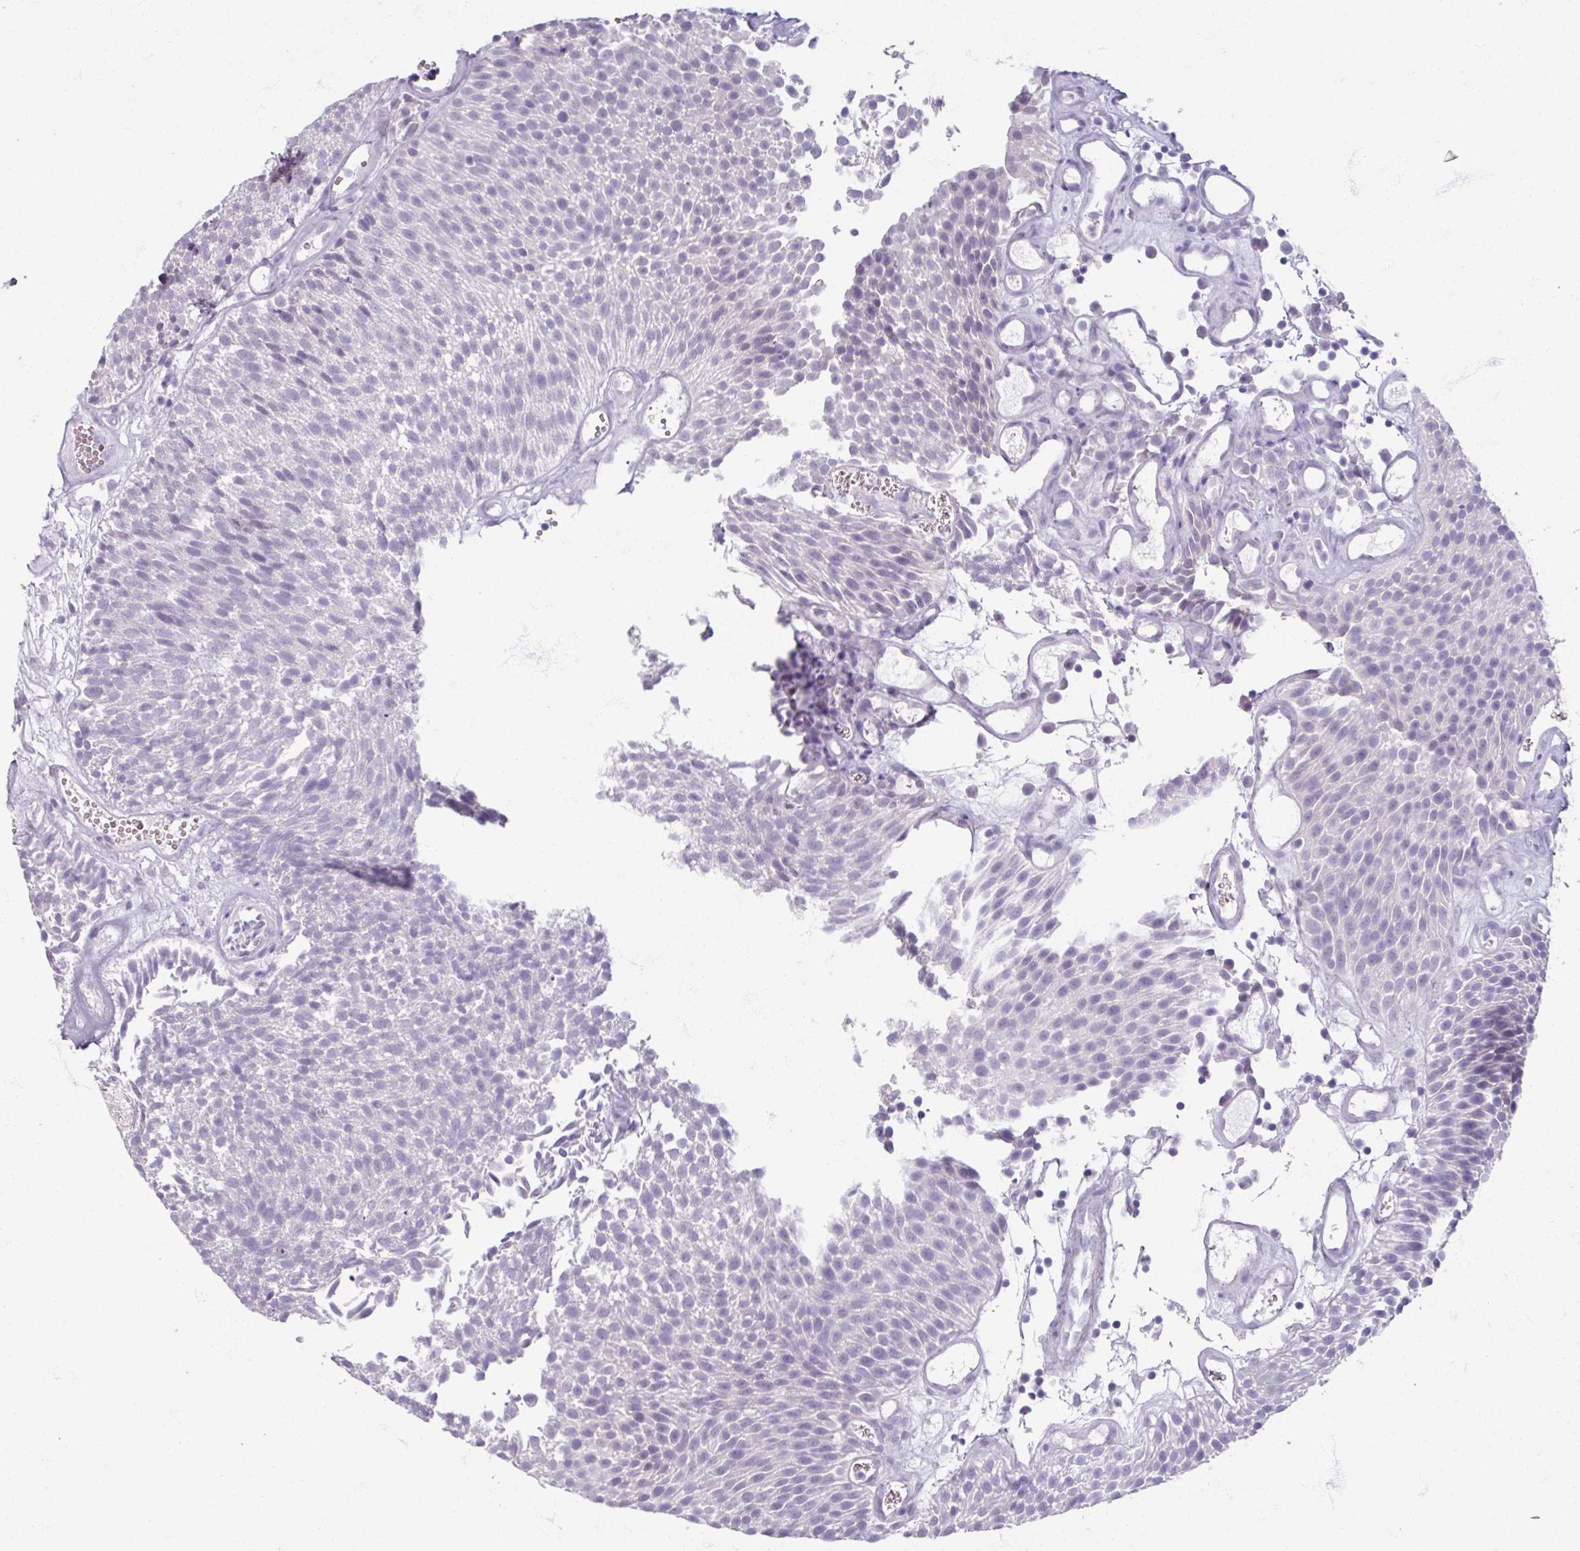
{"staining": {"intensity": "negative", "quantity": "none", "location": "none"}, "tissue": "urothelial cancer", "cell_type": "Tumor cells", "image_type": "cancer", "snomed": [{"axis": "morphology", "description": "Urothelial carcinoma, Low grade"}, {"axis": "topography", "description": "Urinary bladder"}], "caption": "Tumor cells show no significant staining in urothelial carcinoma (low-grade).", "gene": "TG", "patient": {"sex": "female", "age": 79}}